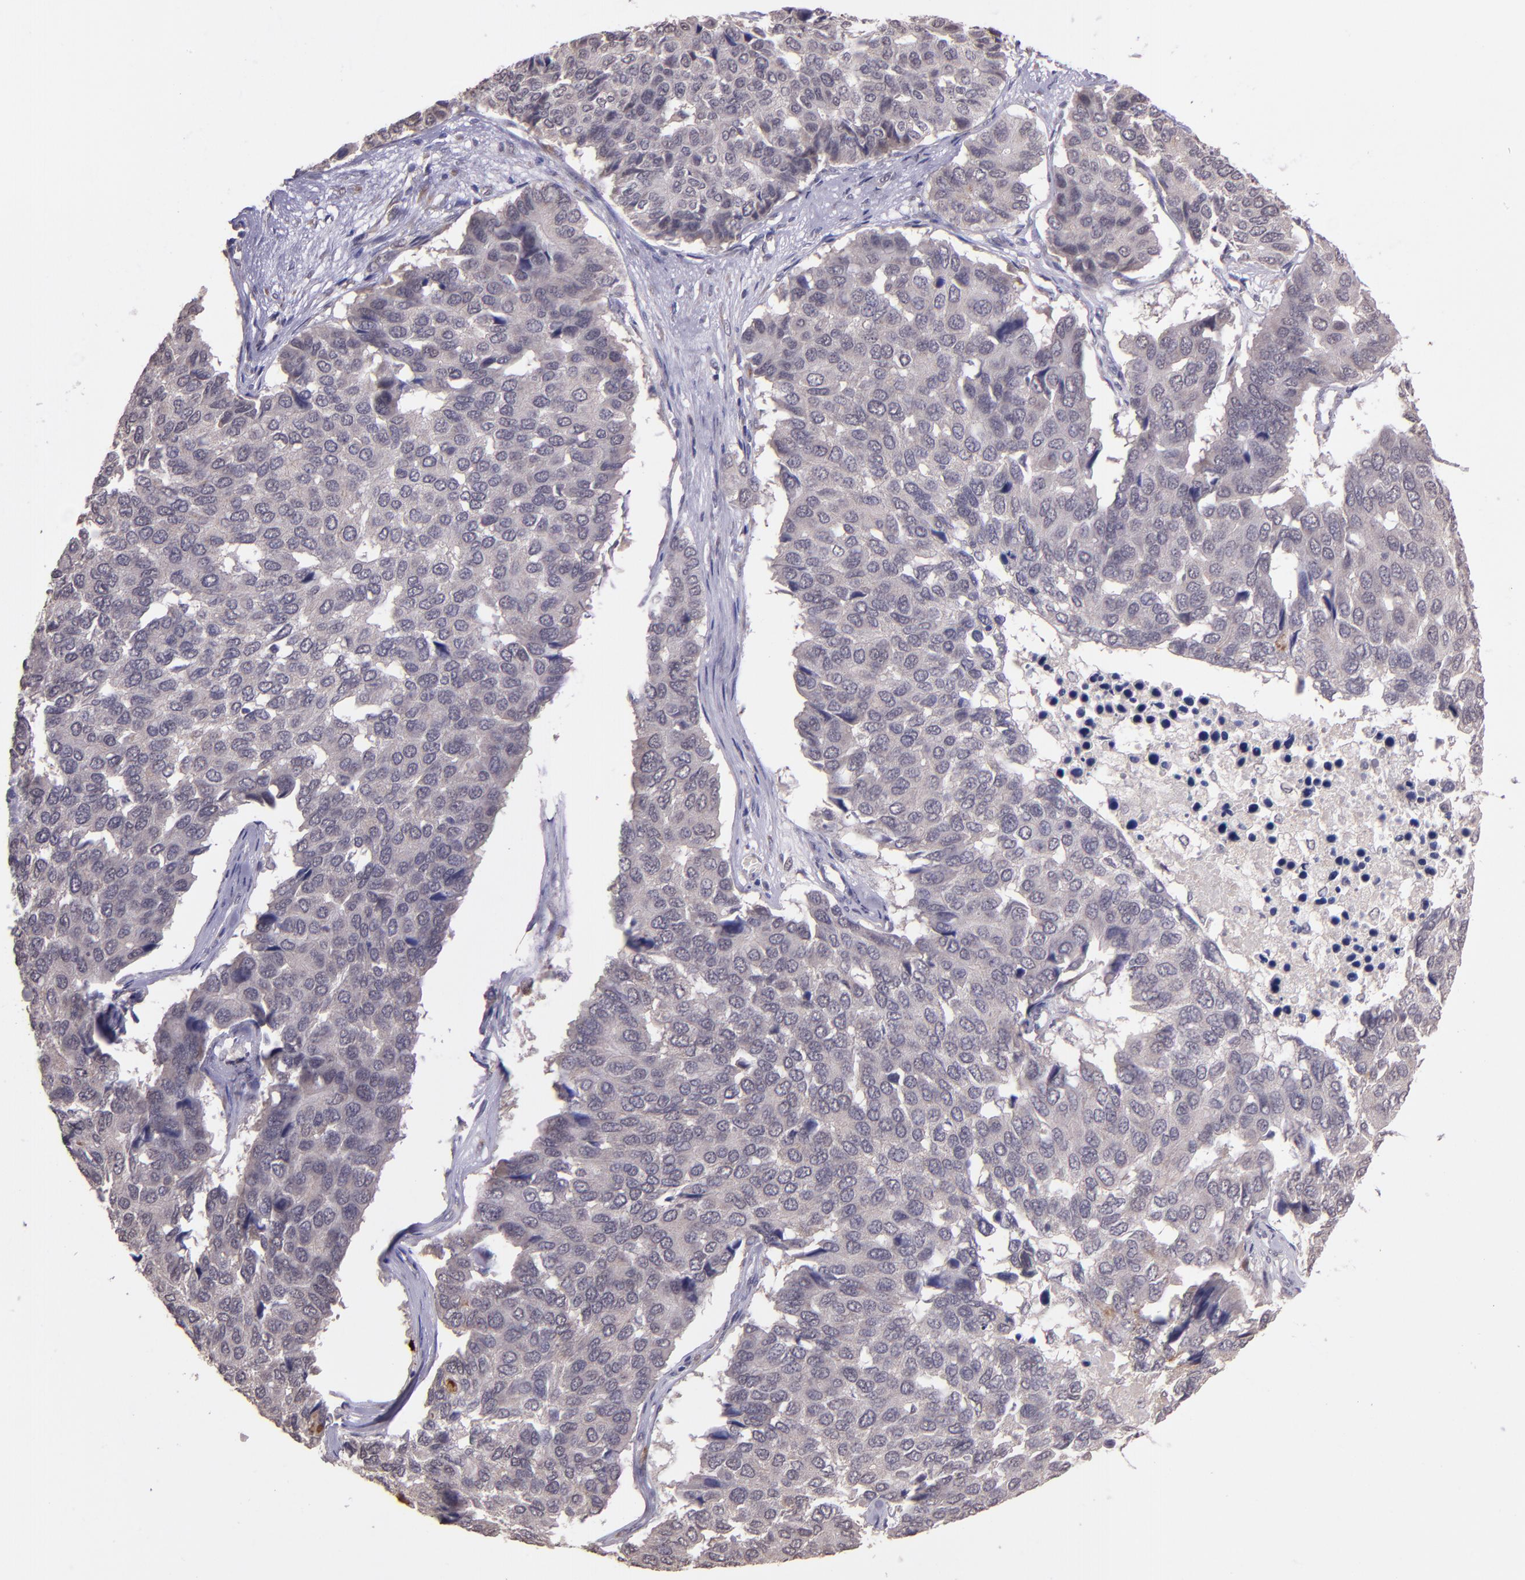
{"staining": {"intensity": "negative", "quantity": "none", "location": "none"}, "tissue": "pancreatic cancer", "cell_type": "Tumor cells", "image_type": "cancer", "snomed": [{"axis": "morphology", "description": "Adenocarcinoma, NOS"}, {"axis": "topography", "description": "Pancreas"}], "caption": "This image is of pancreatic cancer stained with IHC to label a protein in brown with the nuclei are counter-stained blue. There is no expression in tumor cells.", "gene": "TAF7L", "patient": {"sex": "male", "age": 50}}